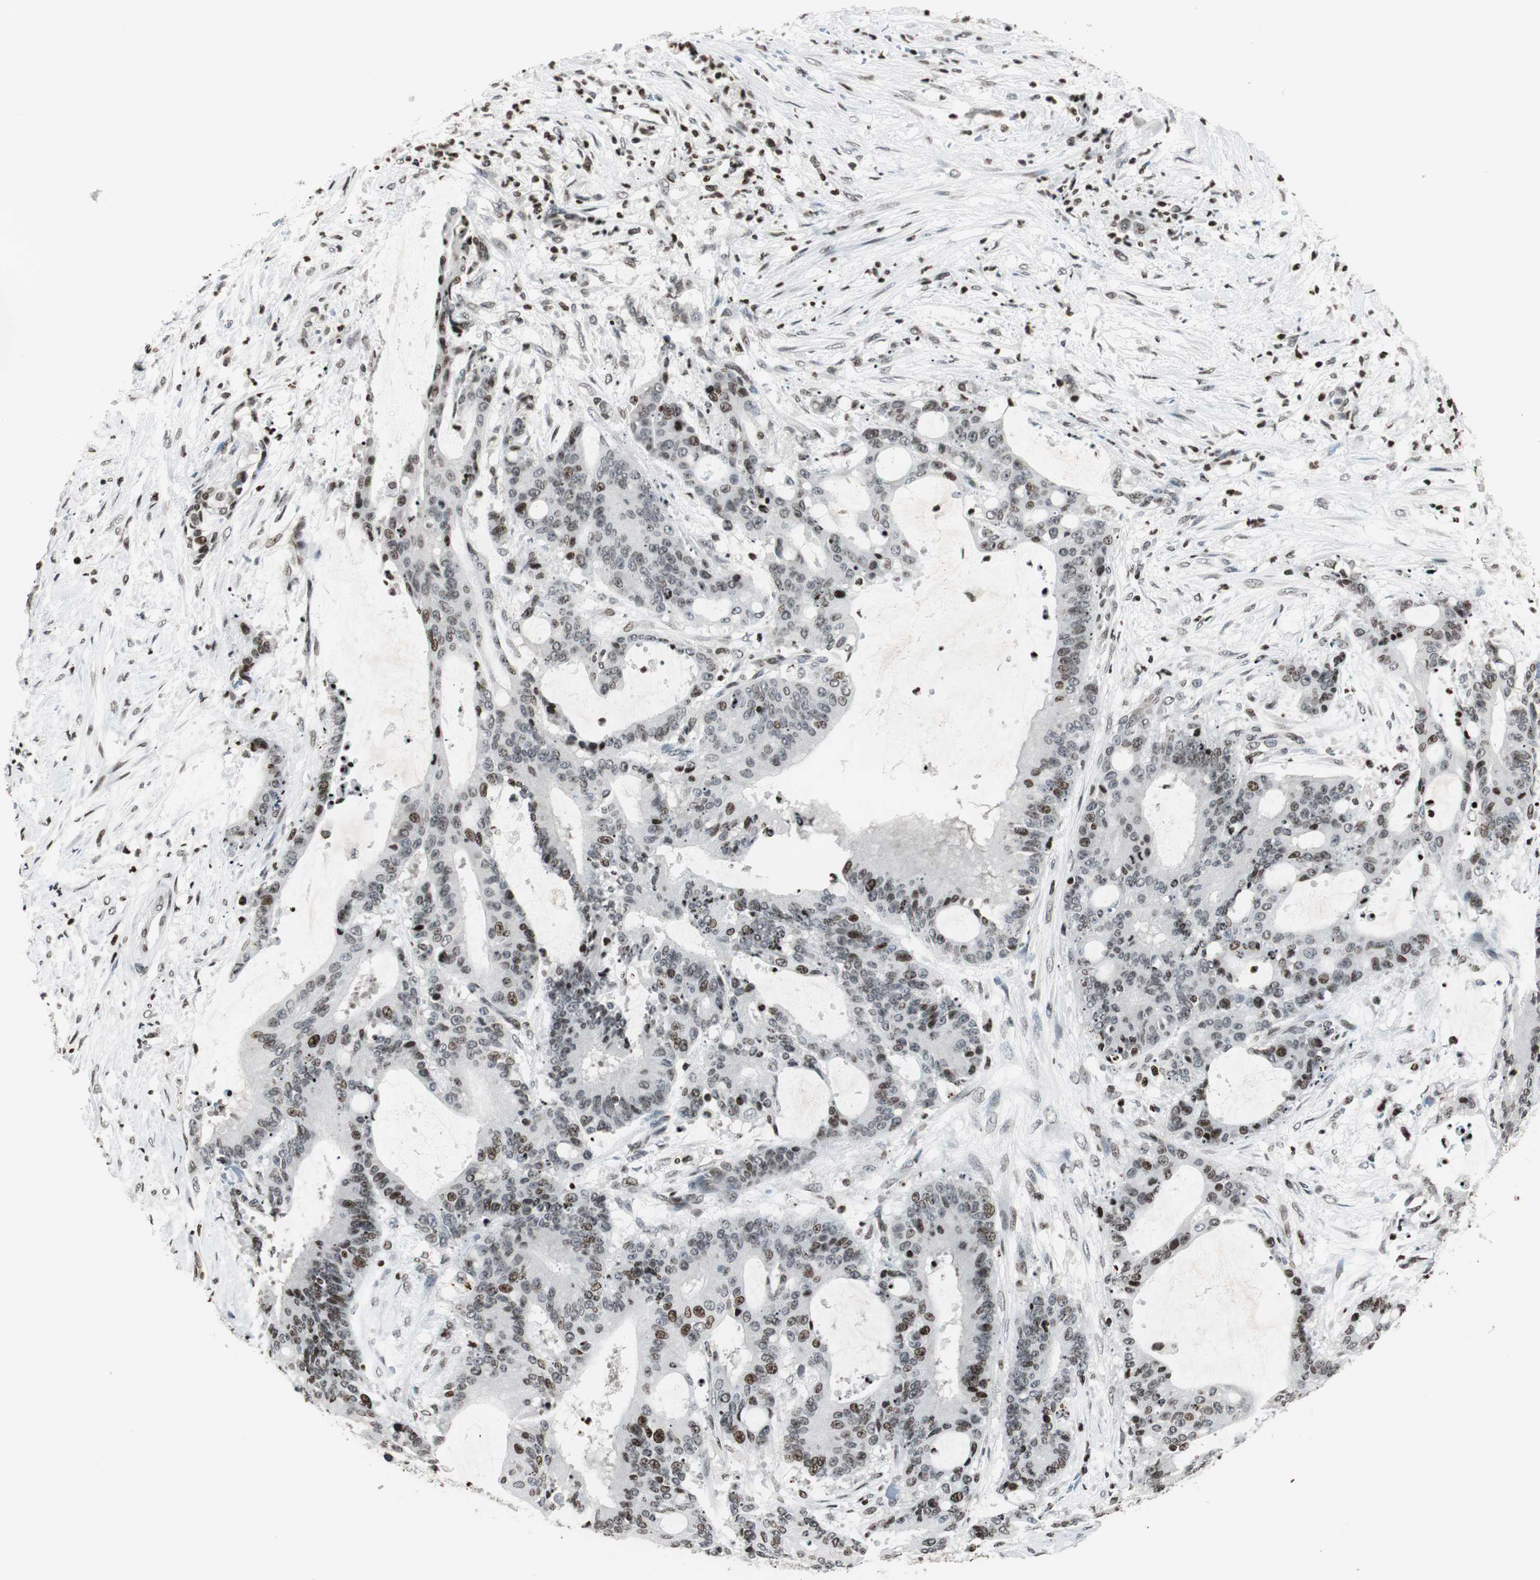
{"staining": {"intensity": "moderate", "quantity": "25%-75%", "location": "nuclear"}, "tissue": "liver cancer", "cell_type": "Tumor cells", "image_type": "cancer", "snomed": [{"axis": "morphology", "description": "Cholangiocarcinoma"}, {"axis": "topography", "description": "Liver"}], "caption": "This is an image of immunohistochemistry staining of liver cancer, which shows moderate staining in the nuclear of tumor cells.", "gene": "PAXIP1", "patient": {"sex": "female", "age": 73}}